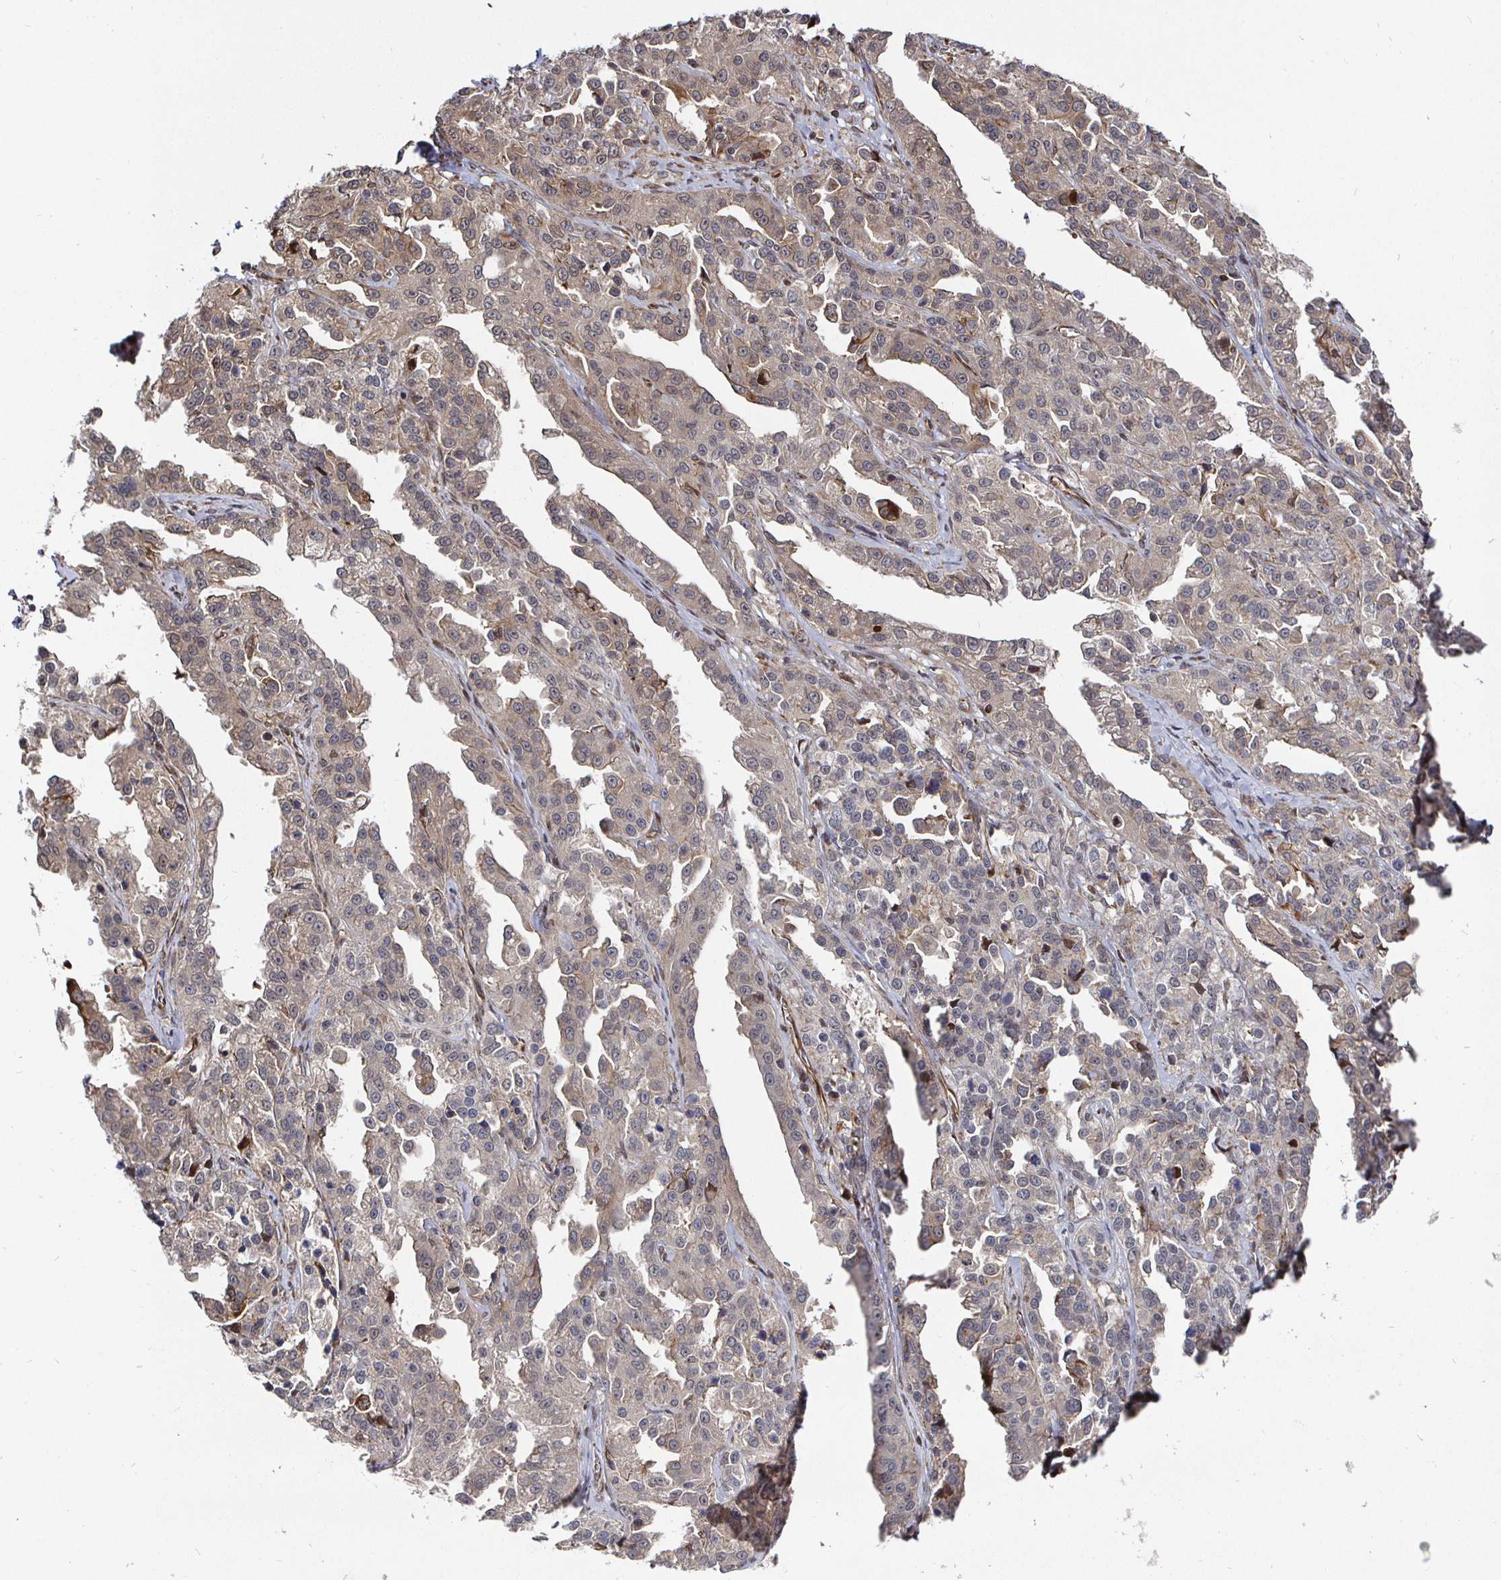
{"staining": {"intensity": "weak", "quantity": "25%-75%", "location": "cytoplasmic/membranous"}, "tissue": "ovarian cancer", "cell_type": "Tumor cells", "image_type": "cancer", "snomed": [{"axis": "morphology", "description": "Cystadenocarcinoma, serous, NOS"}, {"axis": "topography", "description": "Ovary"}], "caption": "Immunohistochemical staining of human ovarian cancer exhibits weak cytoplasmic/membranous protein staining in approximately 25%-75% of tumor cells. (DAB (3,3'-diaminobenzidine) IHC, brown staining for protein, blue staining for nuclei).", "gene": "TBKBP1", "patient": {"sex": "female", "age": 75}}